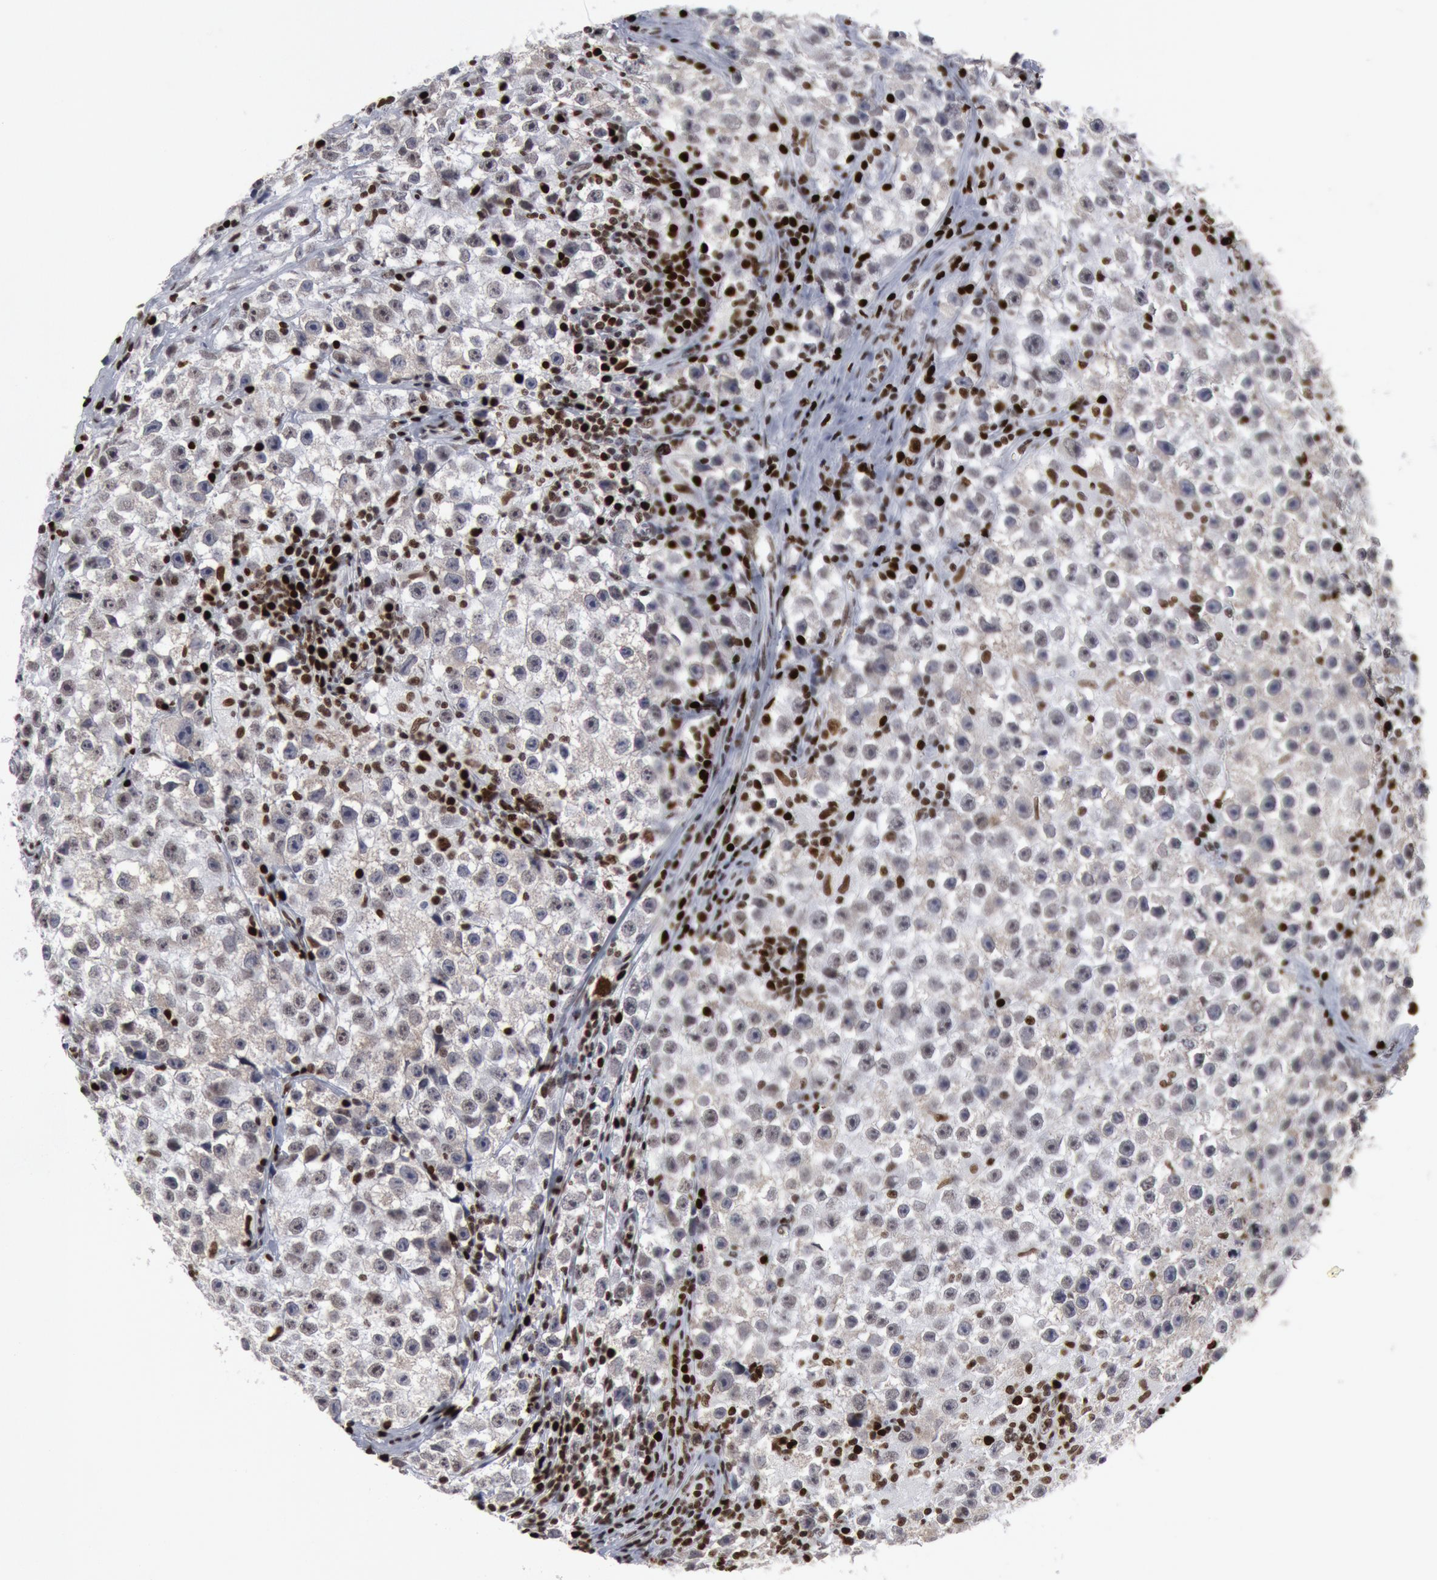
{"staining": {"intensity": "weak", "quantity": "<25%", "location": "nuclear"}, "tissue": "testis cancer", "cell_type": "Tumor cells", "image_type": "cancer", "snomed": [{"axis": "morphology", "description": "Seminoma, NOS"}, {"axis": "topography", "description": "Testis"}], "caption": "An image of human testis seminoma is negative for staining in tumor cells. The staining was performed using DAB to visualize the protein expression in brown, while the nuclei were stained in blue with hematoxylin (Magnification: 20x).", "gene": "SUB1", "patient": {"sex": "male", "age": 35}}